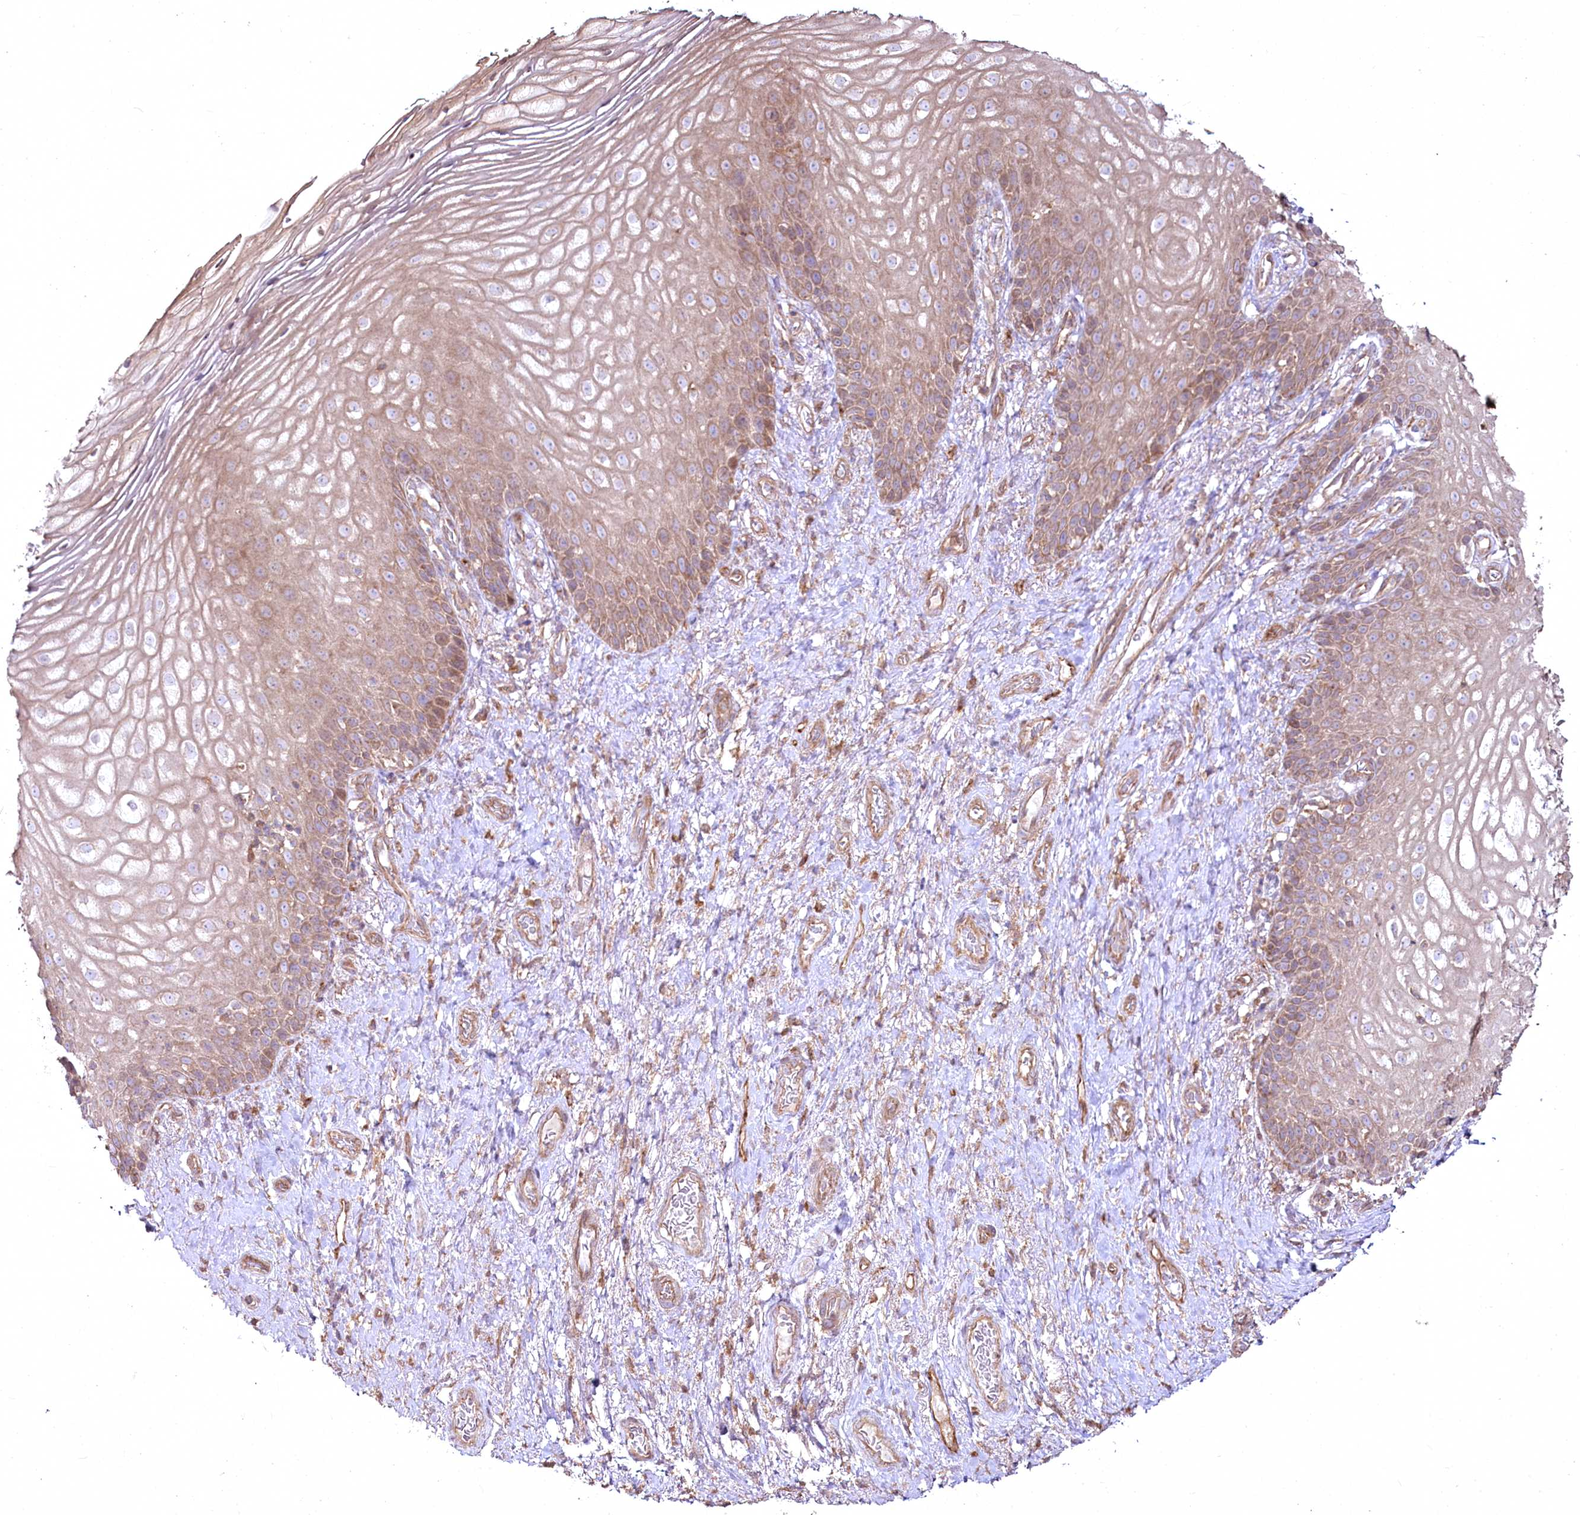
{"staining": {"intensity": "moderate", "quantity": ">75%", "location": "cytoplasmic/membranous"}, "tissue": "vagina", "cell_type": "Squamous epithelial cells", "image_type": "normal", "snomed": [{"axis": "morphology", "description": "Normal tissue, NOS"}, {"axis": "topography", "description": "Vagina"}], "caption": "An image of human vagina stained for a protein reveals moderate cytoplasmic/membranous brown staining in squamous epithelial cells. (Brightfield microscopy of DAB IHC at high magnification).", "gene": "SH3TC1", "patient": {"sex": "female", "age": 60}}